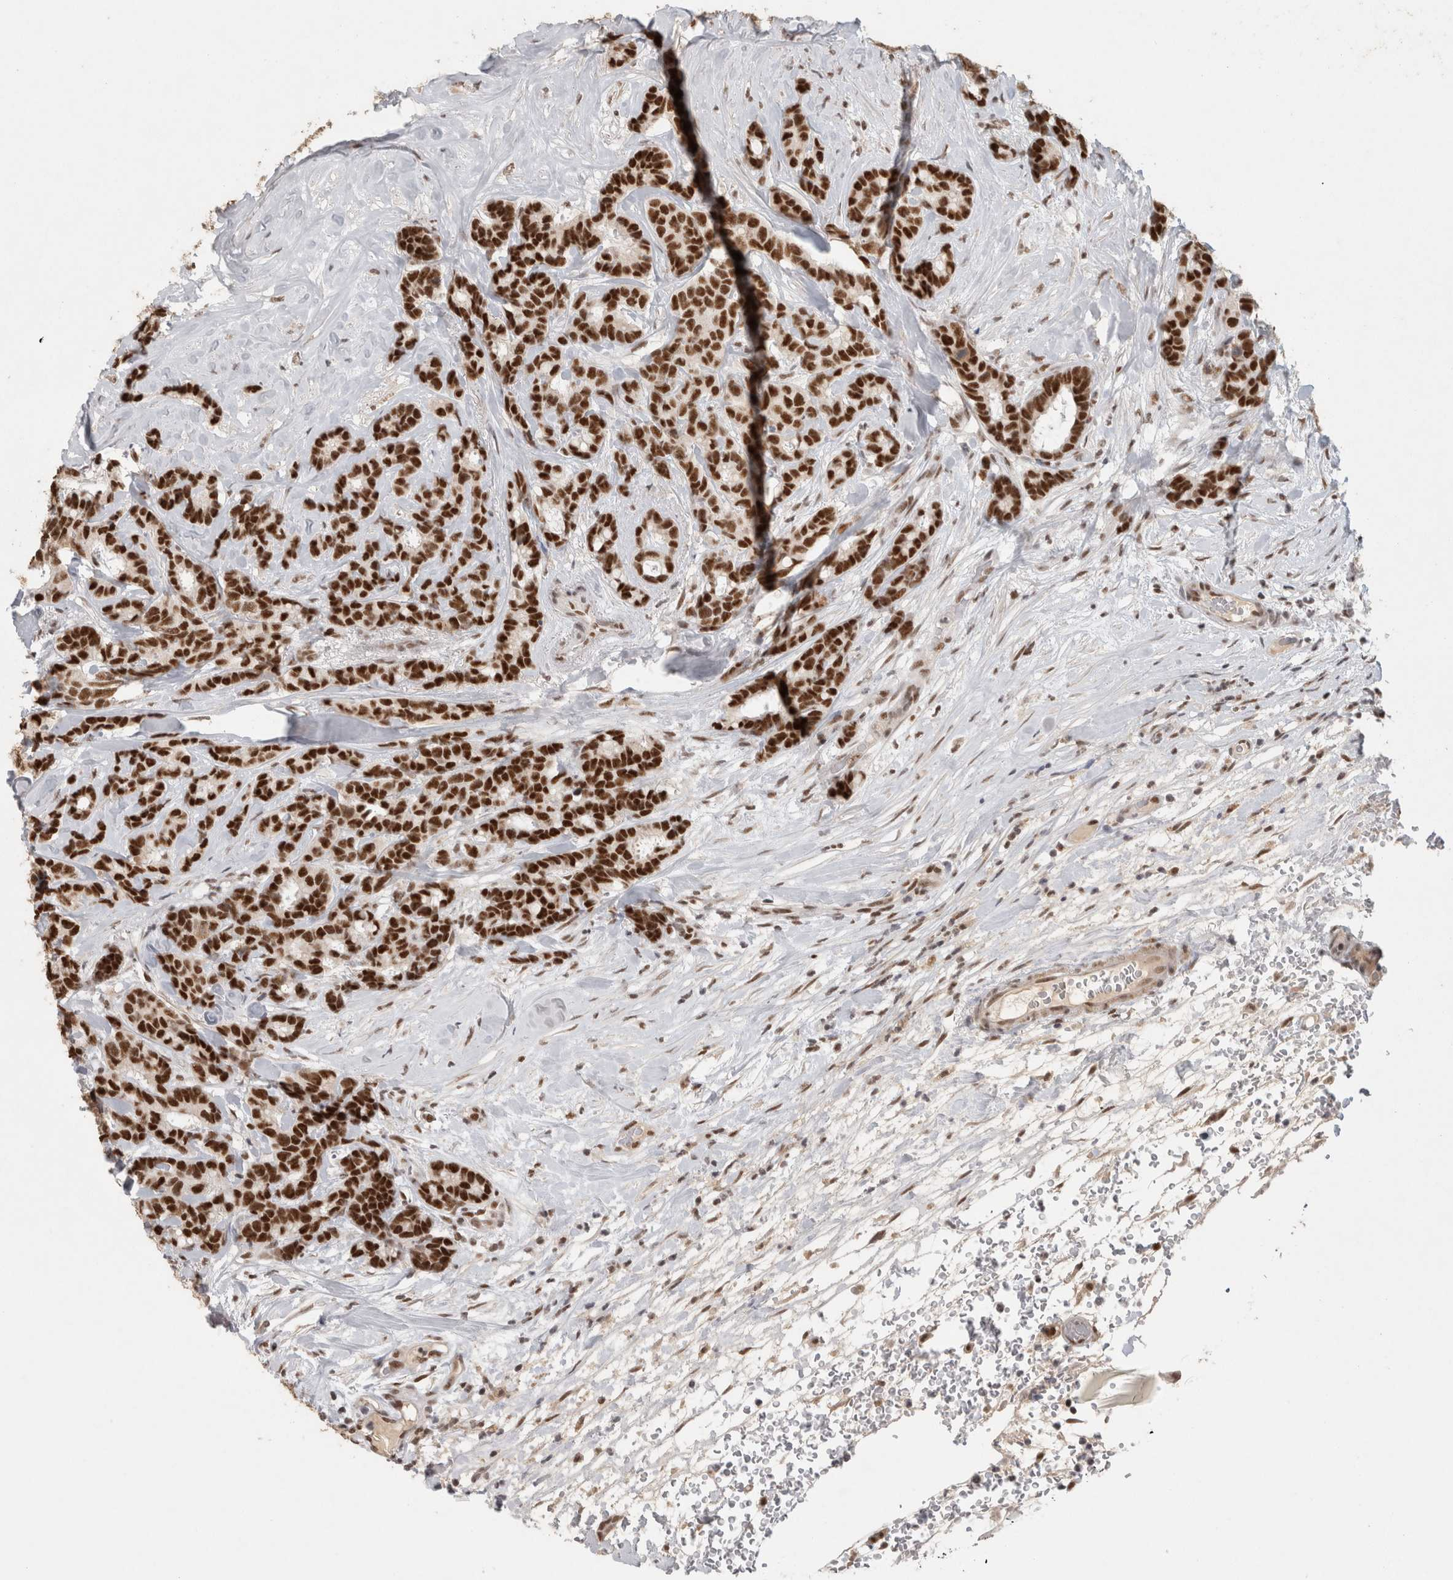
{"staining": {"intensity": "strong", "quantity": ">75%", "location": "nuclear"}, "tissue": "breast cancer", "cell_type": "Tumor cells", "image_type": "cancer", "snomed": [{"axis": "morphology", "description": "Duct carcinoma"}, {"axis": "topography", "description": "Breast"}], "caption": "Immunohistochemical staining of infiltrating ductal carcinoma (breast) displays high levels of strong nuclear protein expression in about >75% of tumor cells. Nuclei are stained in blue.", "gene": "ZNF830", "patient": {"sex": "female", "age": 87}}